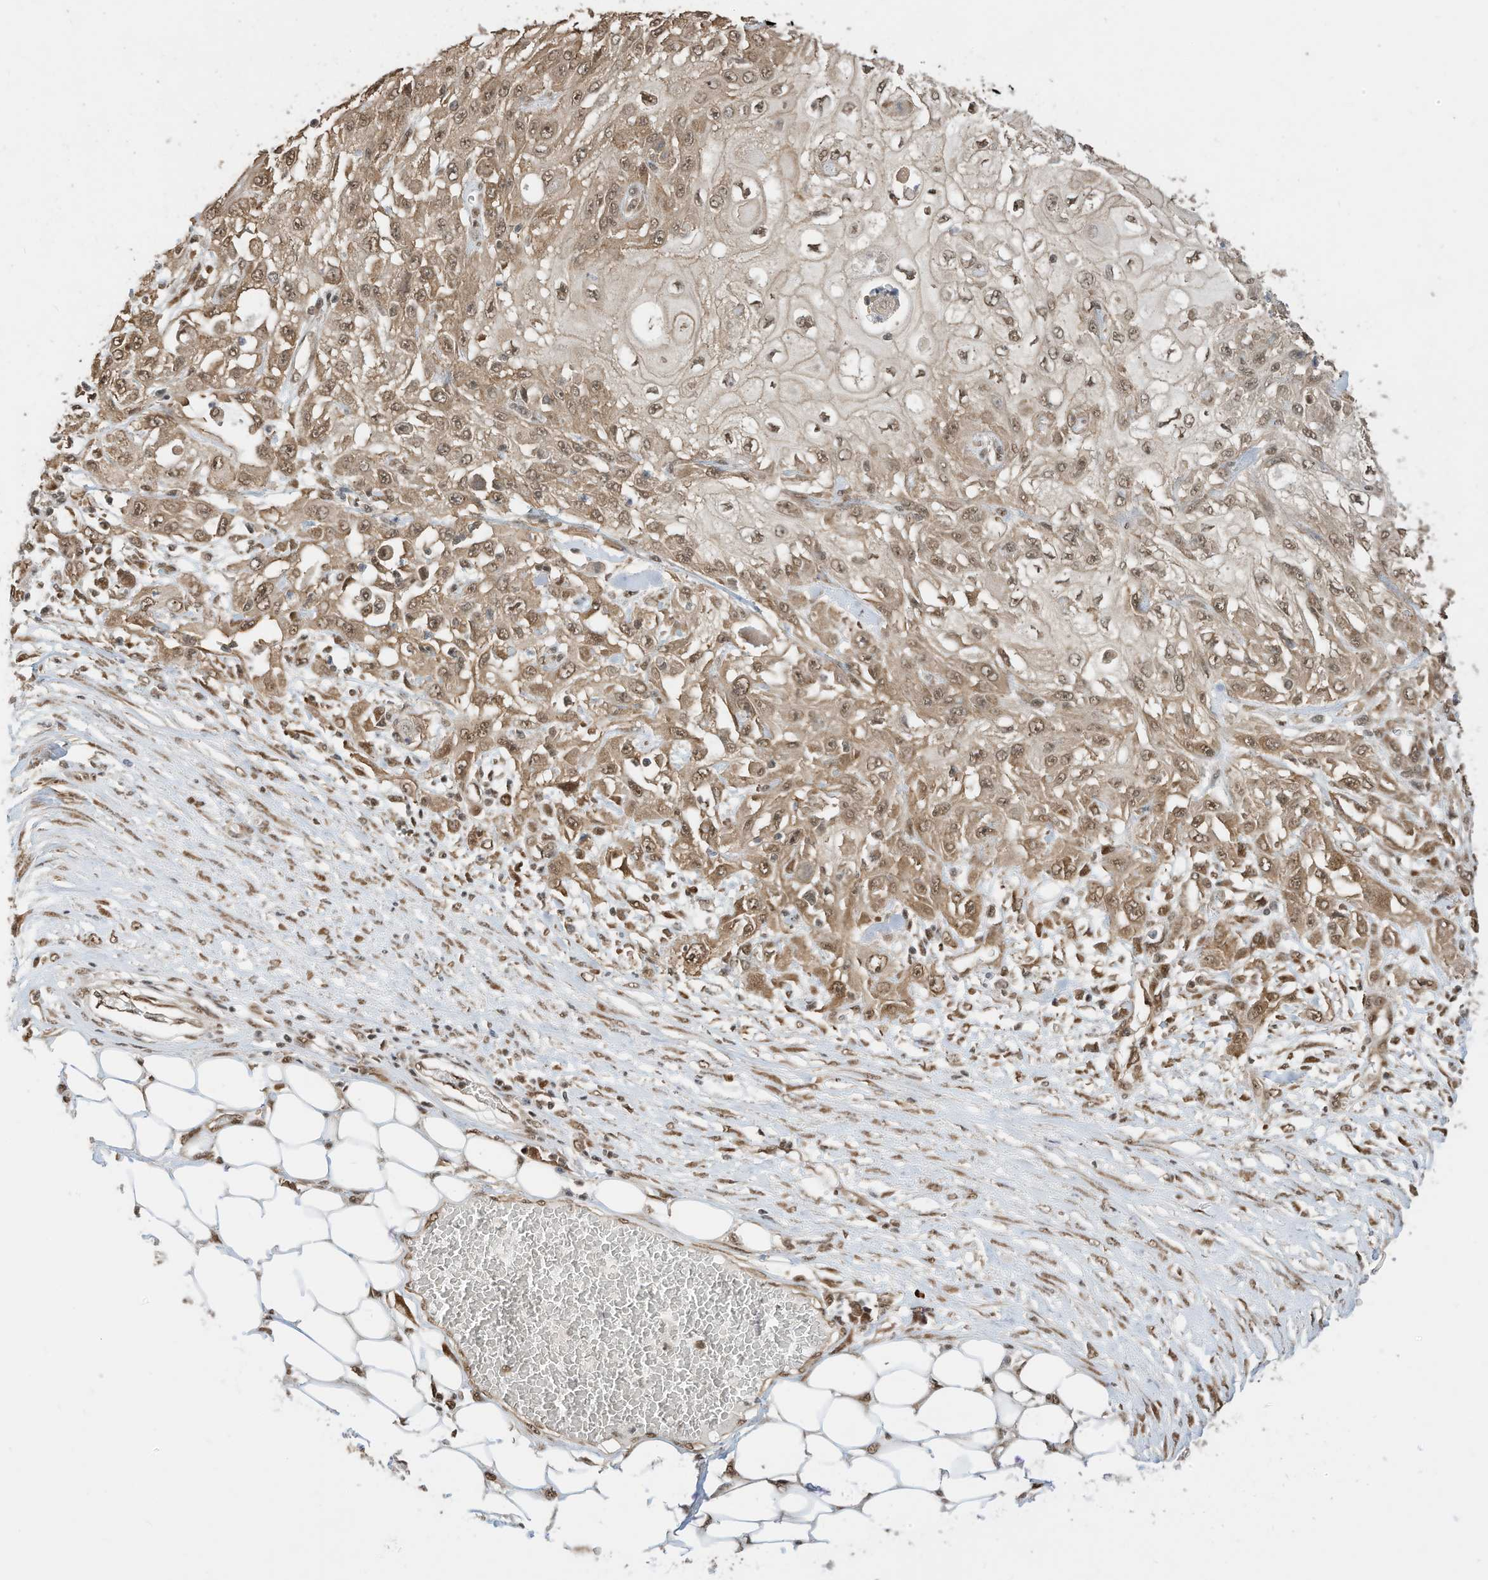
{"staining": {"intensity": "moderate", "quantity": ">75%", "location": "cytoplasmic/membranous,nuclear"}, "tissue": "skin cancer", "cell_type": "Tumor cells", "image_type": "cancer", "snomed": [{"axis": "morphology", "description": "Squamous cell carcinoma, NOS"}, {"axis": "morphology", "description": "Squamous cell carcinoma, metastatic, NOS"}, {"axis": "topography", "description": "Skin"}, {"axis": "topography", "description": "Lymph node"}], "caption": "IHC (DAB (3,3'-diaminobenzidine)) staining of metastatic squamous cell carcinoma (skin) displays moderate cytoplasmic/membranous and nuclear protein expression in approximately >75% of tumor cells. (Stains: DAB in brown, nuclei in blue, Microscopy: brightfield microscopy at high magnification).", "gene": "ZNF195", "patient": {"sex": "male", "age": 75}}